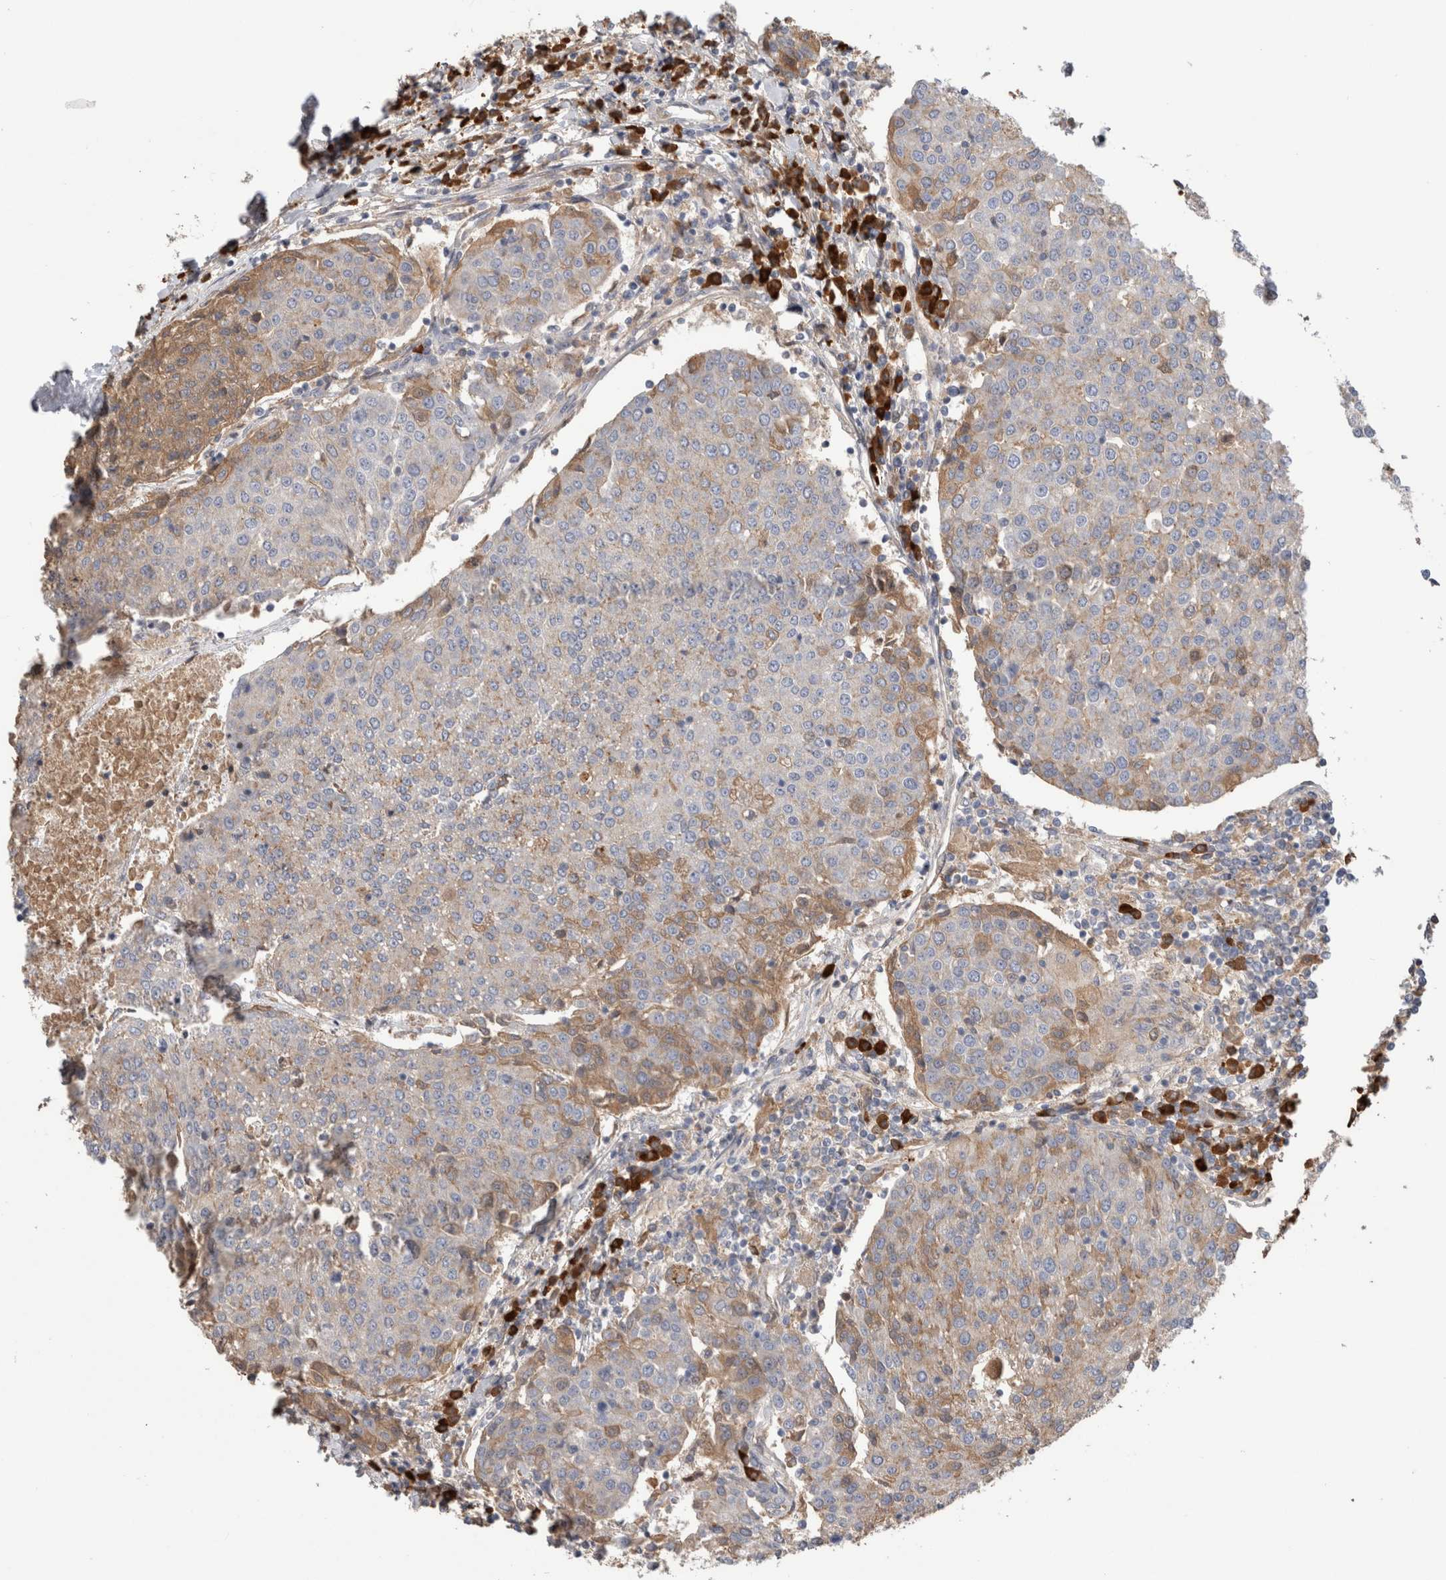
{"staining": {"intensity": "weak", "quantity": "25%-75%", "location": "cytoplasmic/membranous"}, "tissue": "urothelial cancer", "cell_type": "Tumor cells", "image_type": "cancer", "snomed": [{"axis": "morphology", "description": "Urothelial carcinoma, High grade"}, {"axis": "topography", "description": "Urinary bladder"}], "caption": "Immunohistochemical staining of urothelial cancer displays low levels of weak cytoplasmic/membranous protein expression in approximately 25%-75% of tumor cells.", "gene": "PPP3CC", "patient": {"sex": "female", "age": 85}}